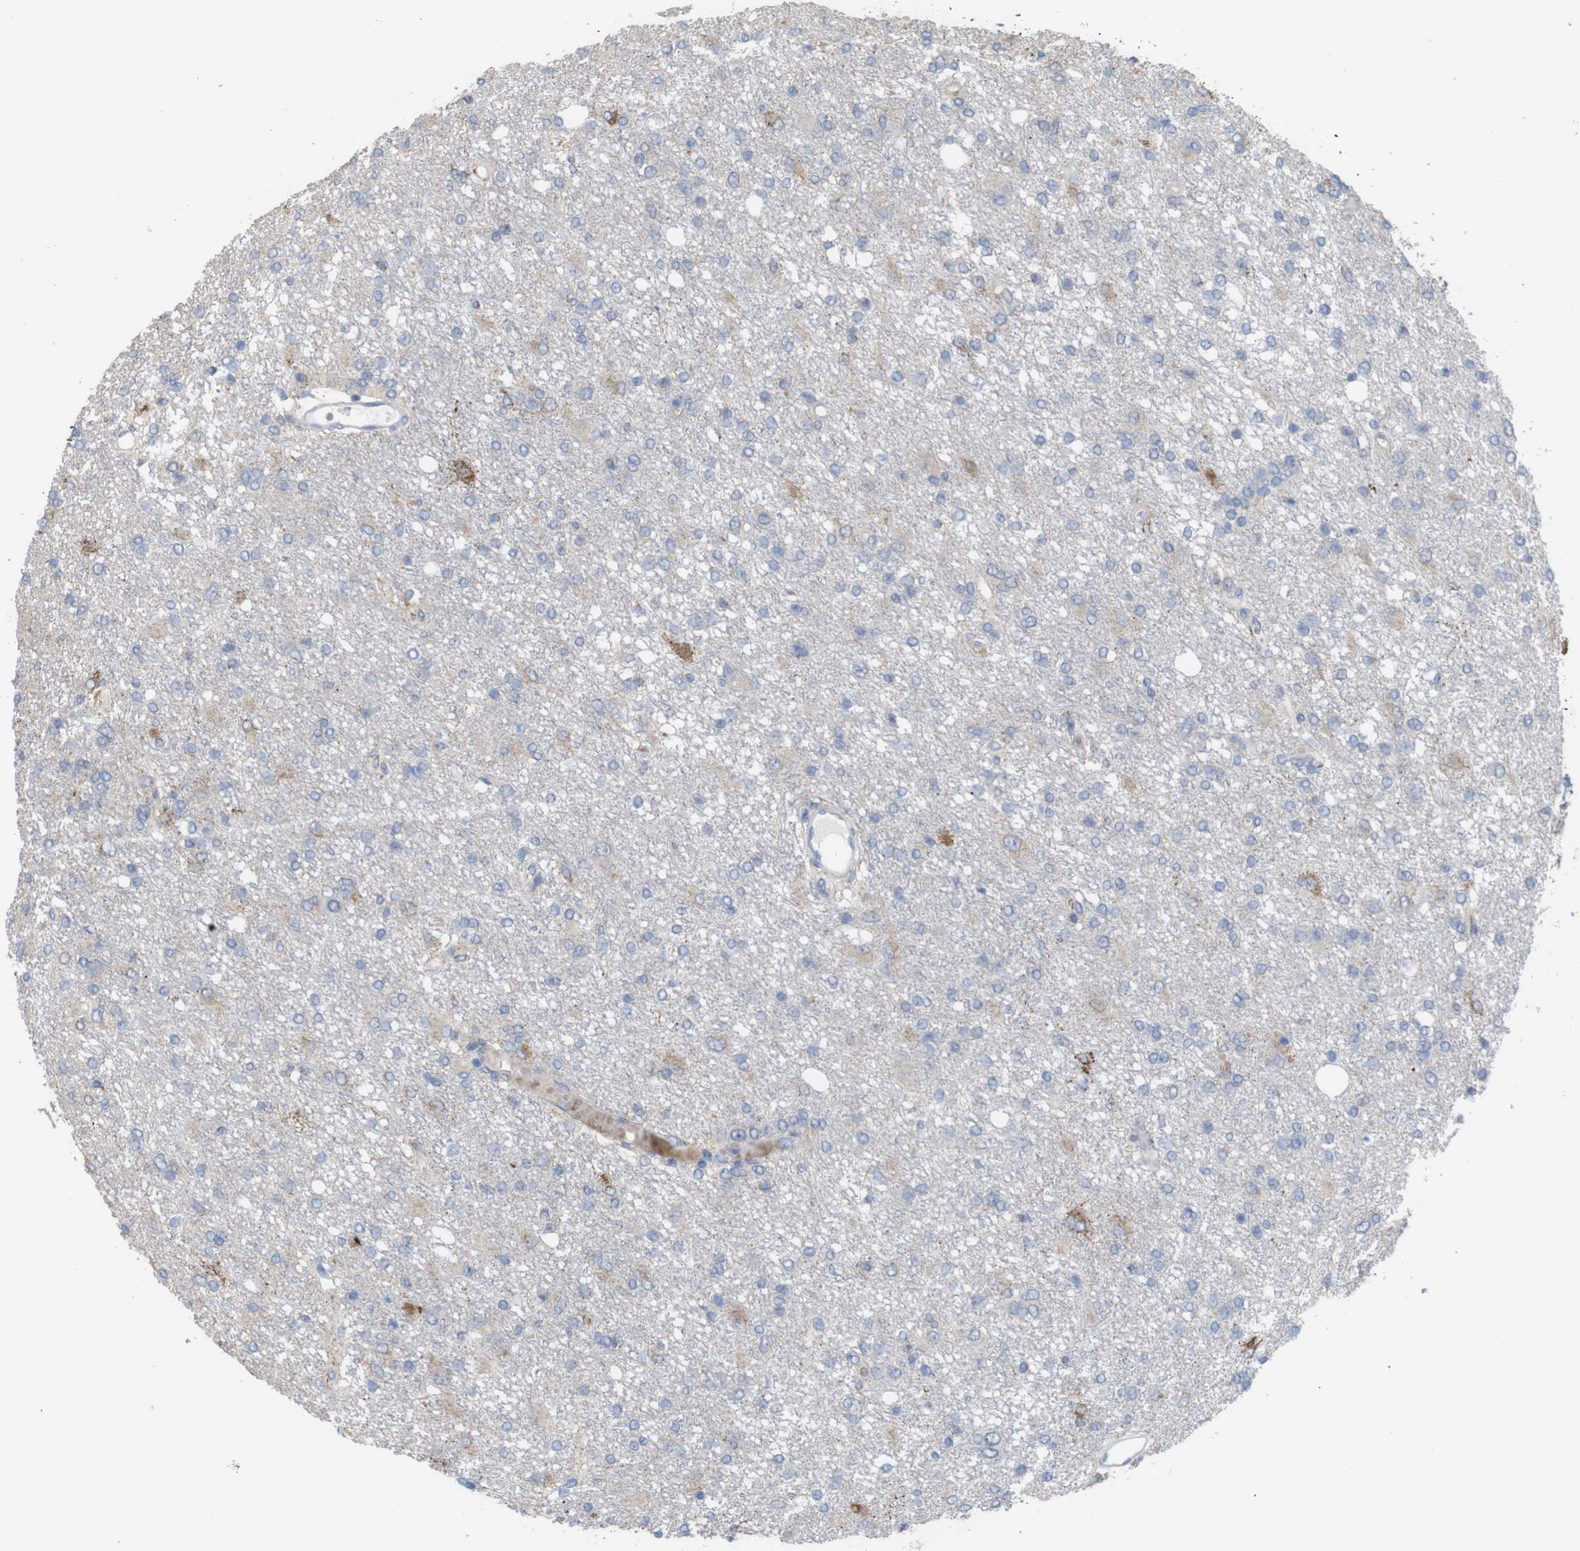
{"staining": {"intensity": "moderate", "quantity": "<25%", "location": "cytoplasmic/membranous"}, "tissue": "glioma", "cell_type": "Tumor cells", "image_type": "cancer", "snomed": [{"axis": "morphology", "description": "Glioma, malignant, High grade"}, {"axis": "topography", "description": "Brain"}], "caption": "Tumor cells demonstrate low levels of moderate cytoplasmic/membranous staining in about <25% of cells in glioma. Nuclei are stained in blue.", "gene": "PTPRR", "patient": {"sex": "female", "age": 59}}